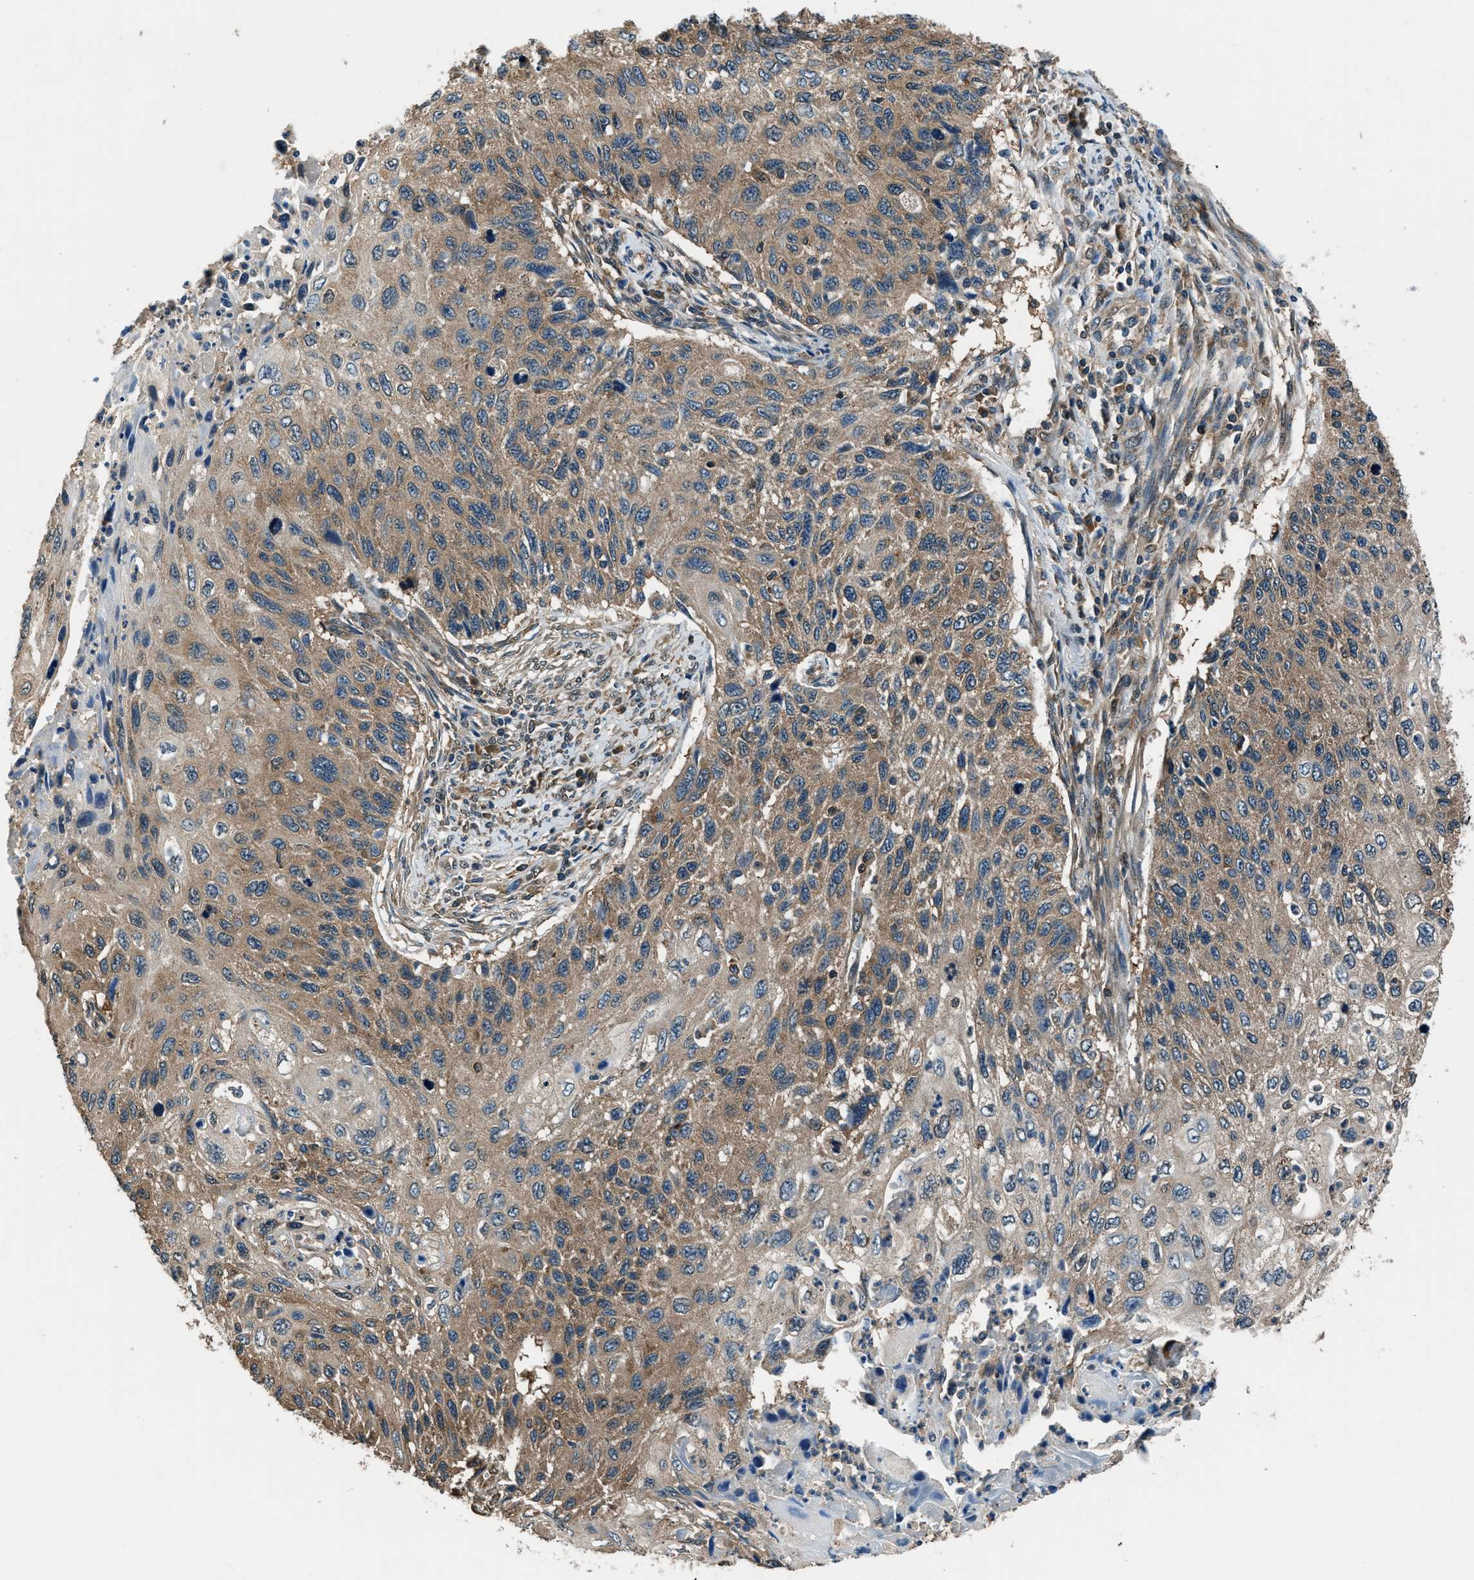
{"staining": {"intensity": "moderate", "quantity": ">75%", "location": "cytoplasmic/membranous"}, "tissue": "cervical cancer", "cell_type": "Tumor cells", "image_type": "cancer", "snomed": [{"axis": "morphology", "description": "Squamous cell carcinoma, NOS"}, {"axis": "topography", "description": "Cervix"}], "caption": "Protein expression analysis of cervical squamous cell carcinoma reveals moderate cytoplasmic/membranous staining in about >75% of tumor cells.", "gene": "ARFGAP2", "patient": {"sex": "female", "age": 70}}